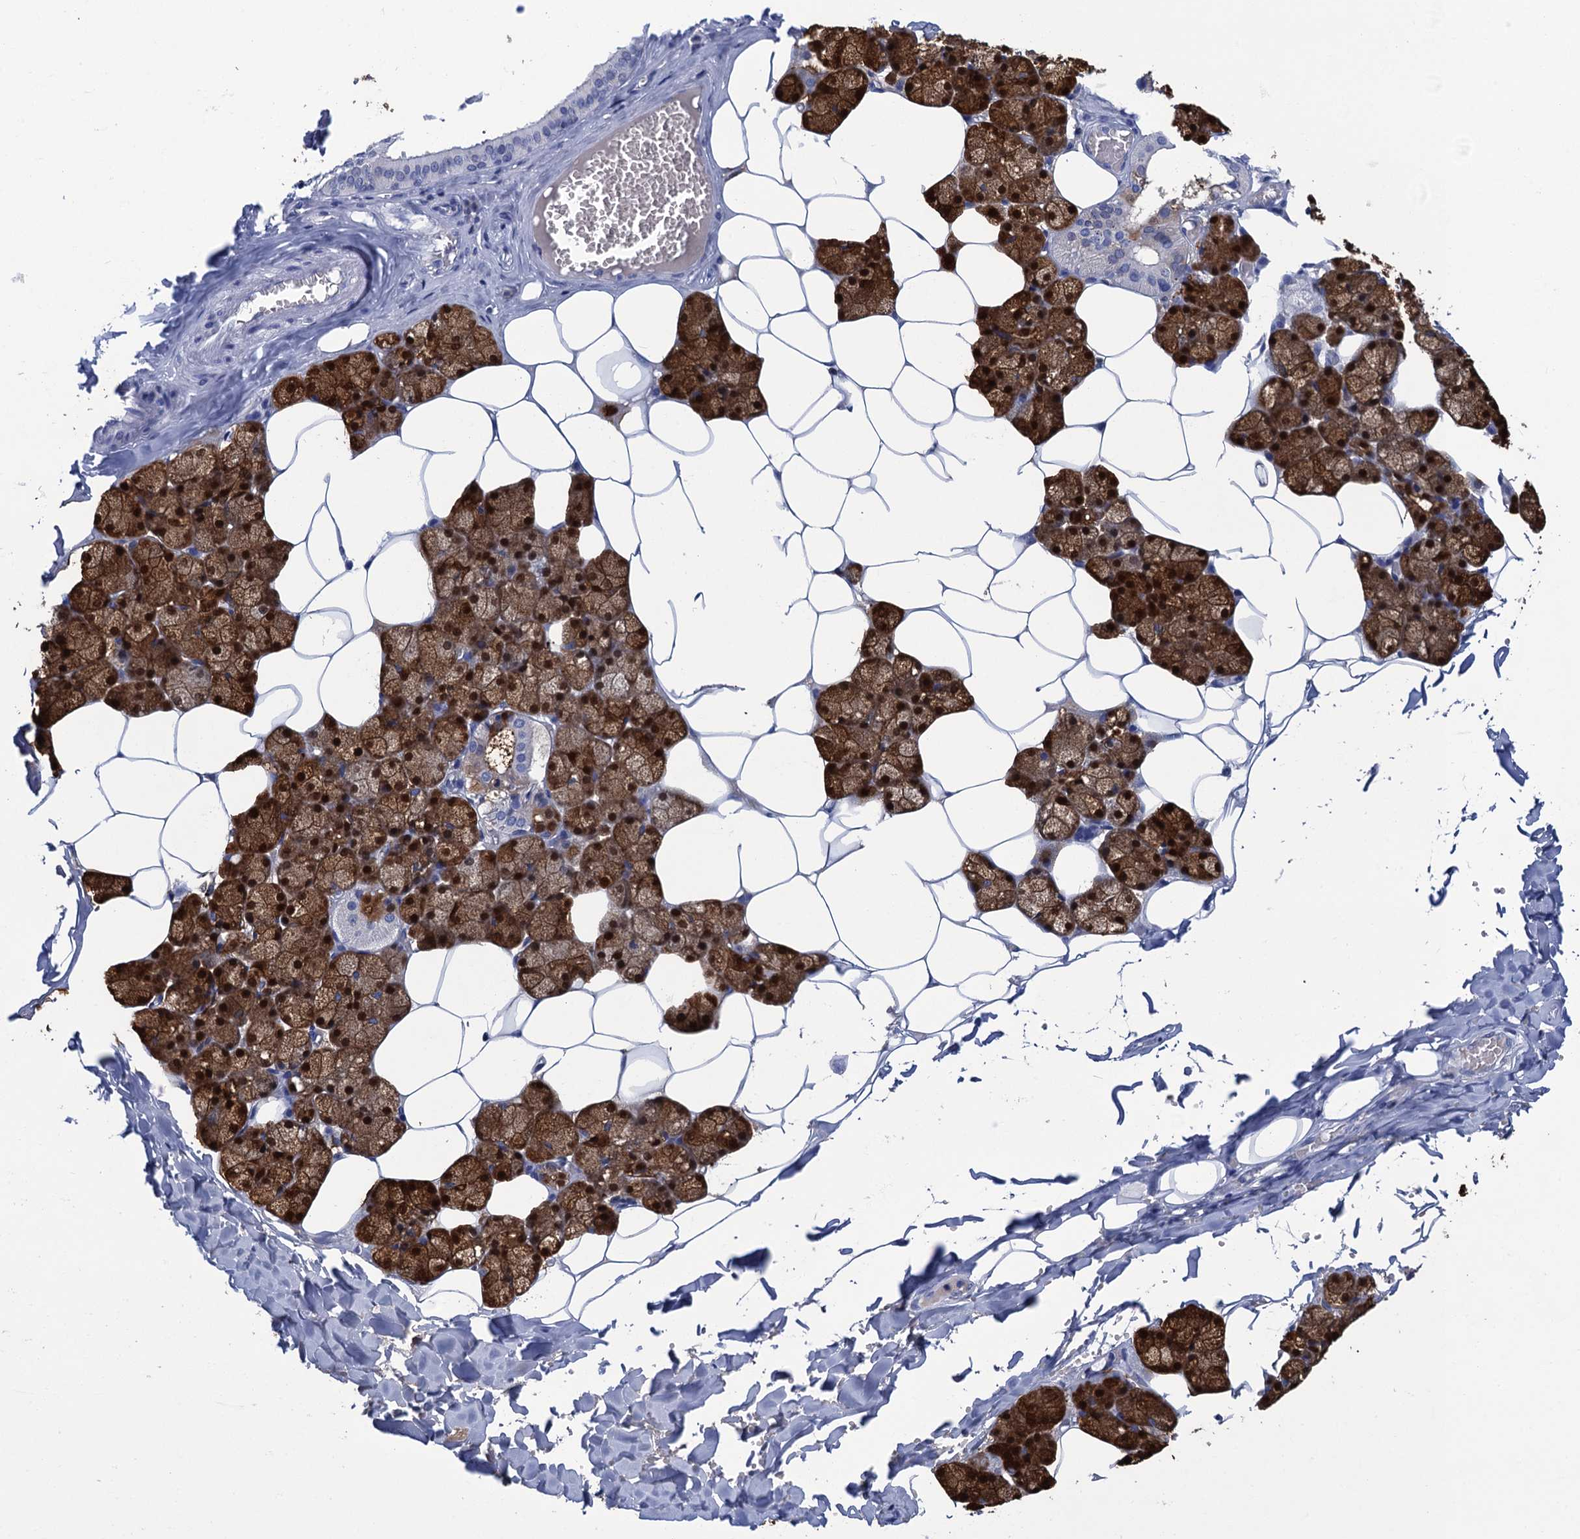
{"staining": {"intensity": "strong", "quantity": ">75%", "location": "cytoplasmic/membranous,nuclear"}, "tissue": "salivary gland", "cell_type": "Glandular cells", "image_type": "normal", "snomed": [{"axis": "morphology", "description": "Normal tissue, NOS"}, {"axis": "topography", "description": "Salivary gland"}], "caption": "Brown immunohistochemical staining in normal human salivary gland shows strong cytoplasmic/membranous,nuclear staining in approximately >75% of glandular cells. Ihc stains the protein in brown and the nuclei are stained blue.", "gene": "CALML5", "patient": {"sex": "male", "age": 62}}